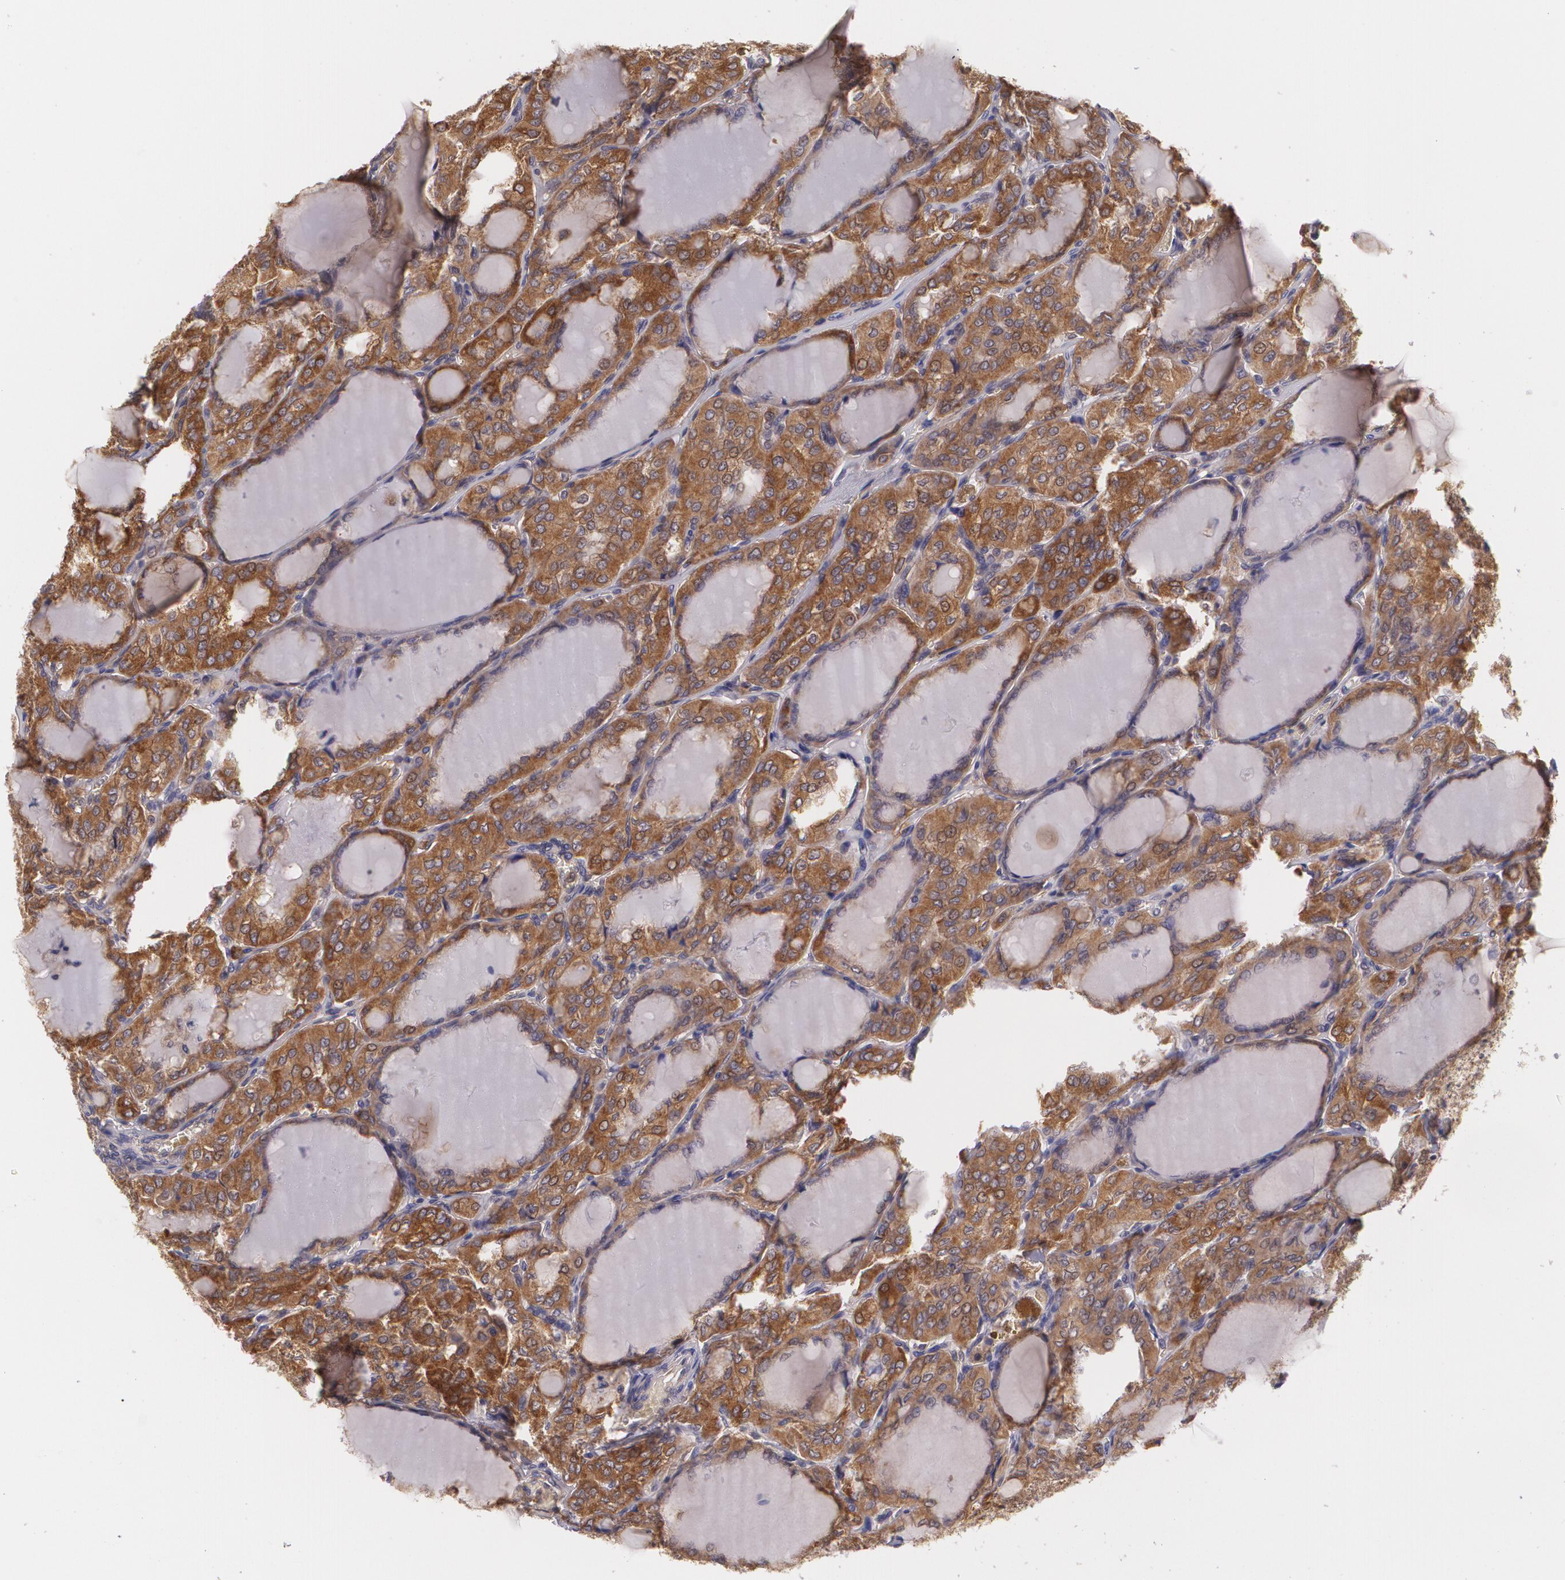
{"staining": {"intensity": "moderate", "quantity": ">75%", "location": "cytoplasmic/membranous"}, "tissue": "thyroid cancer", "cell_type": "Tumor cells", "image_type": "cancer", "snomed": [{"axis": "morphology", "description": "Papillary adenocarcinoma, NOS"}, {"axis": "topography", "description": "Thyroid gland"}], "caption": "Moderate cytoplasmic/membranous positivity for a protein is seen in about >75% of tumor cells of thyroid cancer (papillary adenocarcinoma) using immunohistochemistry.", "gene": "CCL17", "patient": {"sex": "male", "age": 20}}